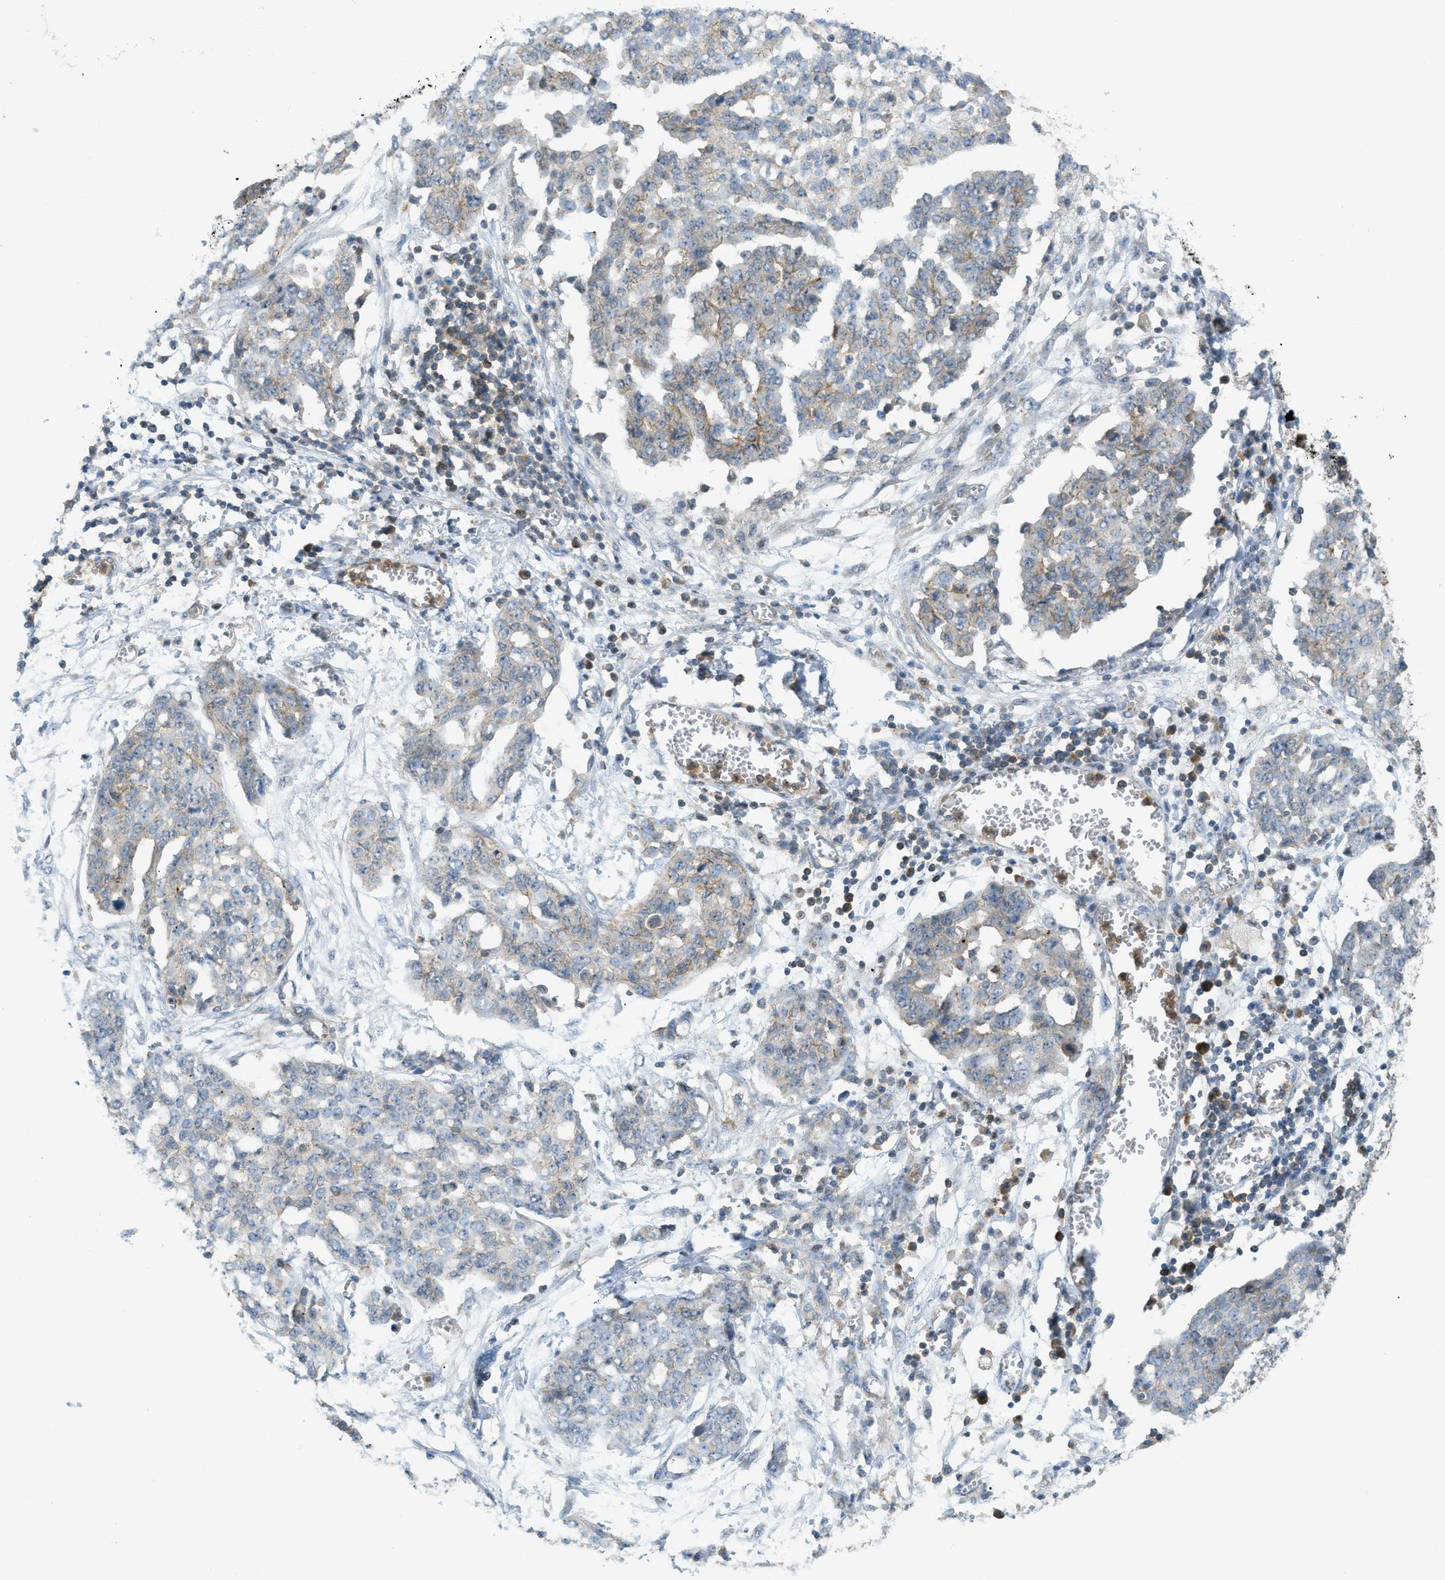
{"staining": {"intensity": "moderate", "quantity": "25%-75%", "location": "cytoplasmic/membranous"}, "tissue": "ovarian cancer", "cell_type": "Tumor cells", "image_type": "cancer", "snomed": [{"axis": "morphology", "description": "Cystadenocarcinoma, serous, NOS"}, {"axis": "topography", "description": "Soft tissue"}, {"axis": "topography", "description": "Ovary"}], "caption": "This is an image of immunohistochemistry staining of ovarian cancer (serous cystadenocarcinoma), which shows moderate expression in the cytoplasmic/membranous of tumor cells.", "gene": "GRK6", "patient": {"sex": "female", "age": 57}}